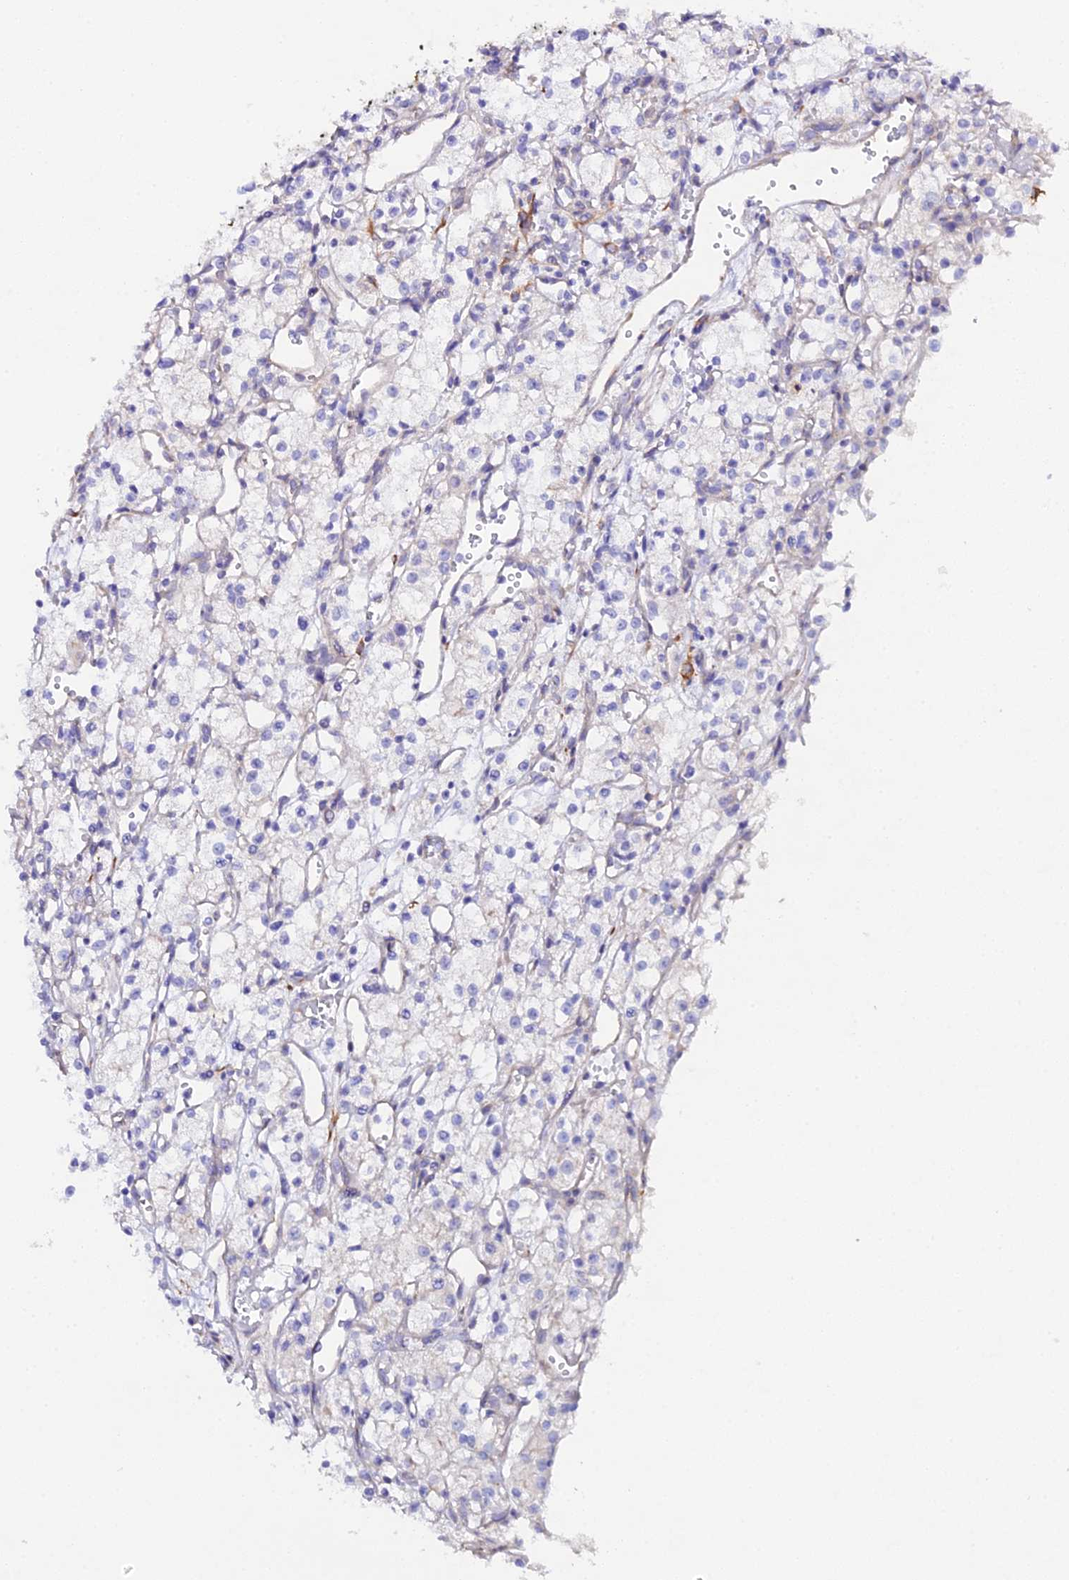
{"staining": {"intensity": "negative", "quantity": "none", "location": "none"}, "tissue": "renal cancer", "cell_type": "Tumor cells", "image_type": "cancer", "snomed": [{"axis": "morphology", "description": "Adenocarcinoma, NOS"}, {"axis": "topography", "description": "Kidney"}], "caption": "This is an immunohistochemistry (IHC) photomicrograph of human adenocarcinoma (renal). There is no staining in tumor cells.", "gene": "CFAP45", "patient": {"sex": "male", "age": 59}}